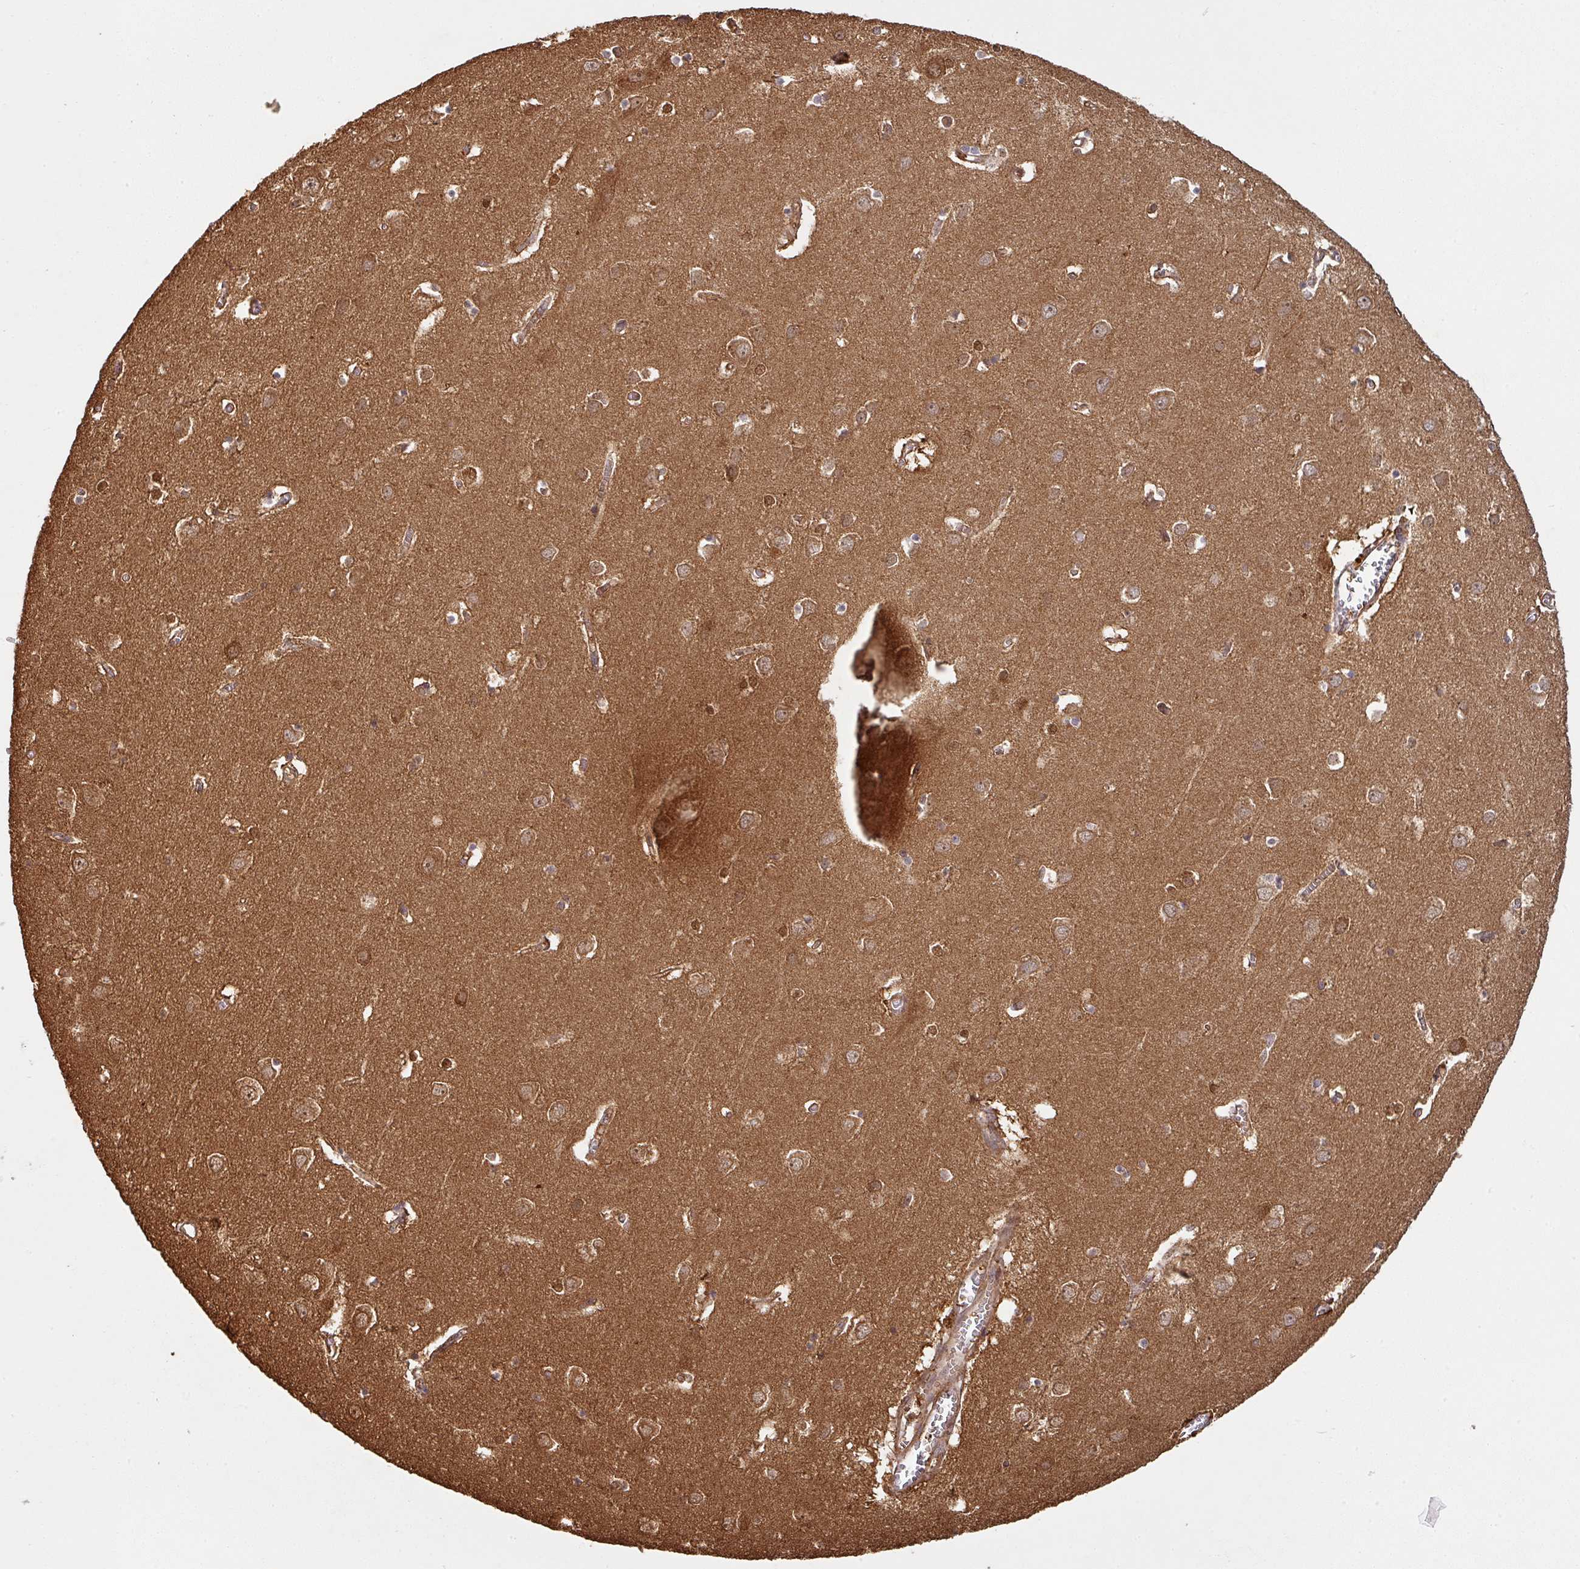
{"staining": {"intensity": "moderate", "quantity": ">75%", "location": "cytoplasmic/membranous"}, "tissue": "cerebral cortex", "cell_type": "Endothelial cells", "image_type": "normal", "snomed": [{"axis": "morphology", "description": "Normal tissue, NOS"}, {"axis": "topography", "description": "Cerebral cortex"}], "caption": "Endothelial cells display medium levels of moderate cytoplasmic/membranous staining in about >75% of cells in benign cerebral cortex.", "gene": "ZNF322", "patient": {"sex": "male", "age": 70}}